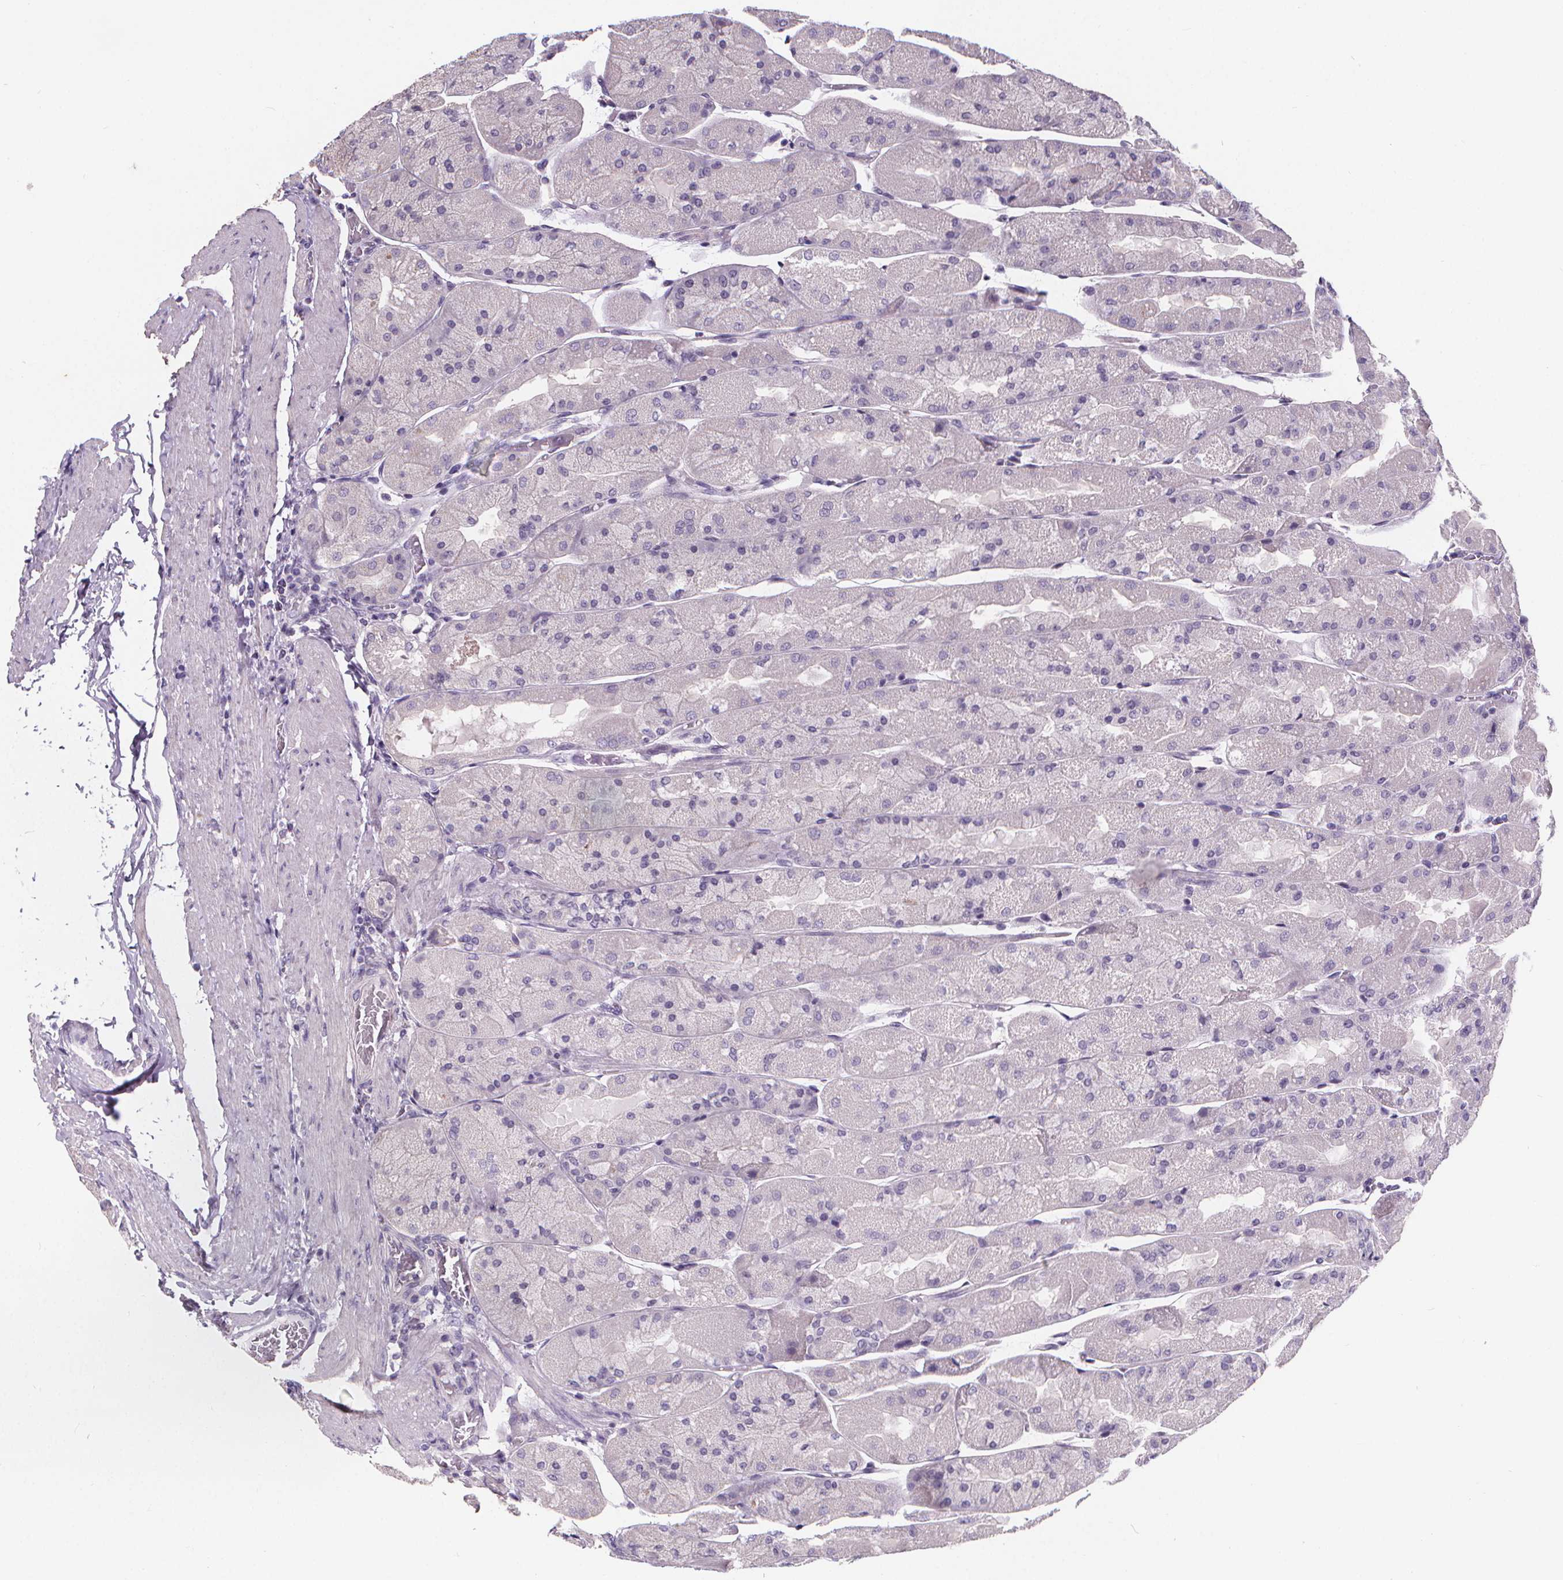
{"staining": {"intensity": "negative", "quantity": "none", "location": "none"}, "tissue": "stomach", "cell_type": "Glandular cells", "image_type": "normal", "snomed": [{"axis": "morphology", "description": "Normal tissue, NOS"}, {"axis": "topography", "description": "Stomach"}], "caption": "Immunohistochemistry of benign stomach shows no expression in glandular cells. (DAB (3,3'-diaminobenzidine) immunohistochemistry visualized using brightfield microscopy, high magnification).", "gene": "ATP6V1D", "patient": {"sex": "female", "age": 61}}